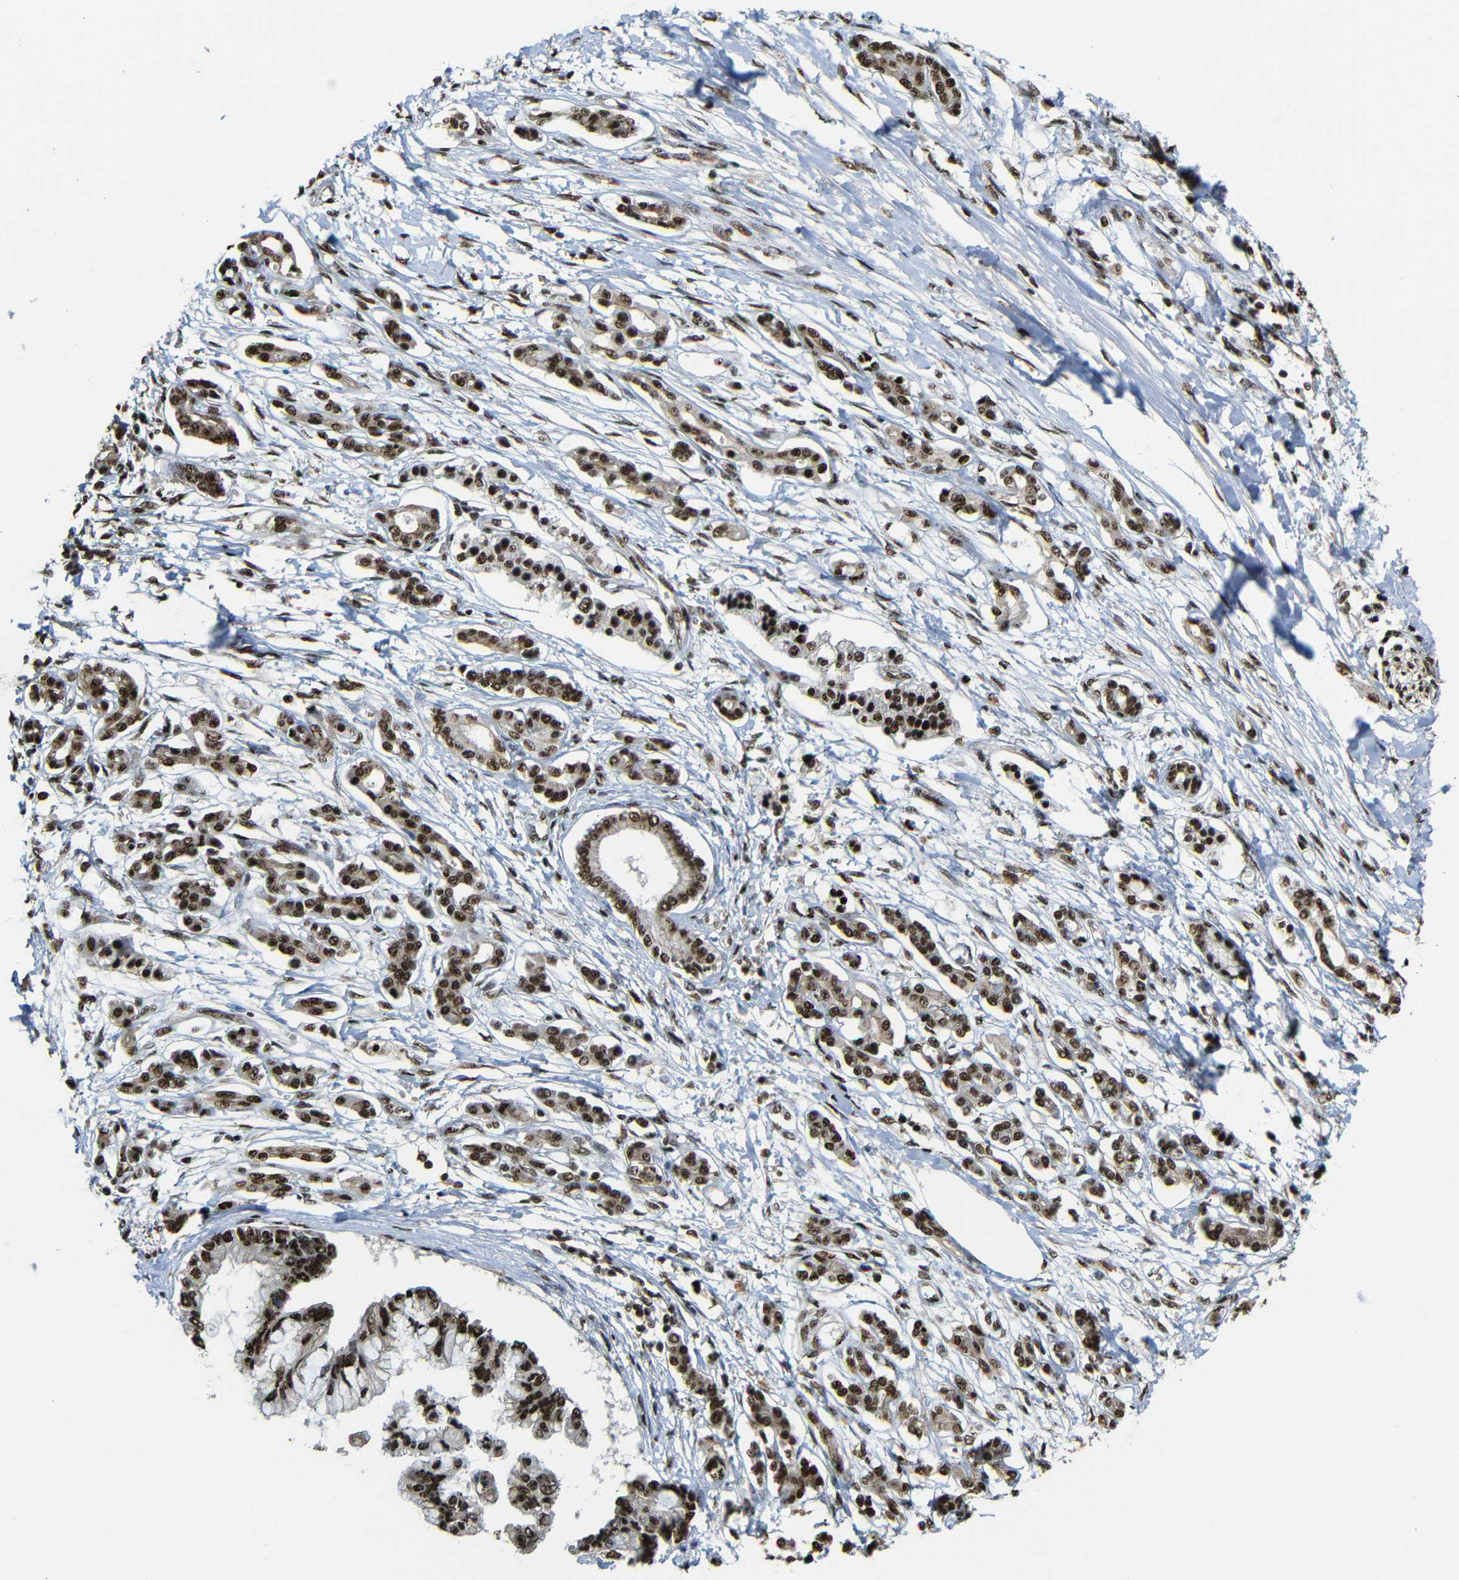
{"staining": {"intensity": "strong", "quantity": ">75%", "location": "cytoplasmic/membranous,nuclear"}, "tissue": "pancreatic cancer", "cell_type": "Tumor cells", "image_type": "cancer", "snomed": [{"axis": "morphology", "description": "Adenocarcinoma, NOS"}, {"axis": "topography", "description": "Pancreas"}], "caption": "Immunohistochemical staining of human pancreatic adenocarcinoma shows strong cytoplasmic/membranous and nuclear protein staining in approximately >75% of tumor cells.", "gene": "TCF7L2", "patient": {"sex": "male", "age": 56}}